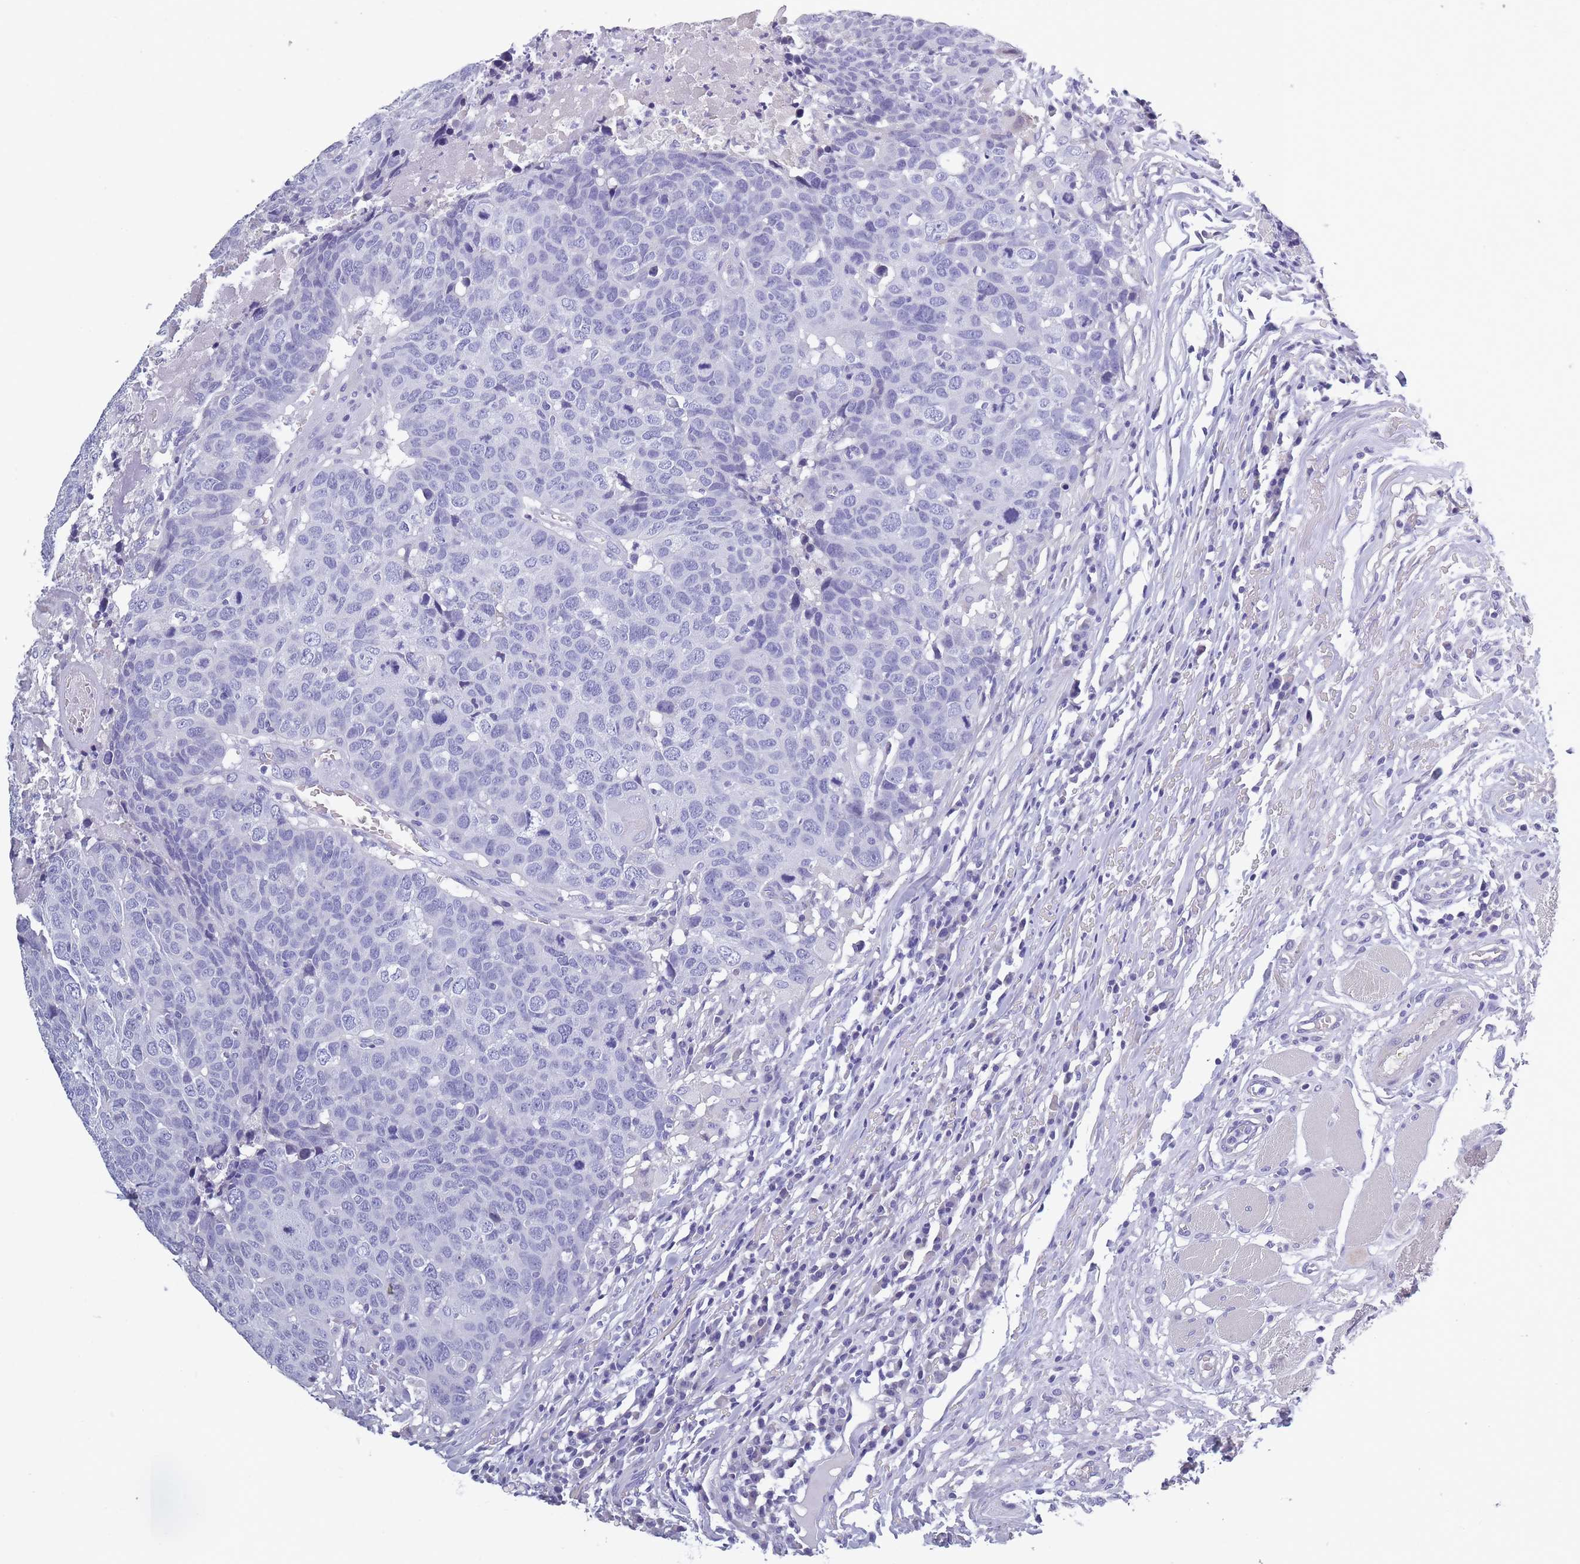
{"staining": {"intensity": "negative", "quantity": "none", "location": "none"}, "tissue": "head and neck cancer", "cell_type": "Tumor cells", "image_type": "cancer", "snomed": [{"axis": "morphology", "description": "Normal tissue, NOS"}, {"axis": "morphology", "description": "Squamous cell carcinoma, NOS"}, {"axis": "topography", "description": "Skeletal muscle"}, {"axis": "topography", "description": "Vascular tissue"}, {"axis": "topography", "description": "Peripheral nerve tissue"}, {"axis": "topography", "description": "Head-Neck"}], "caption": "DAB immunohistochemical staining of squamous cell carcinoma (head and neck) reveals no significant positivity in tumor cells.", "gene": "OR4C5", "patient": {"sex": "male", "age": 66}}